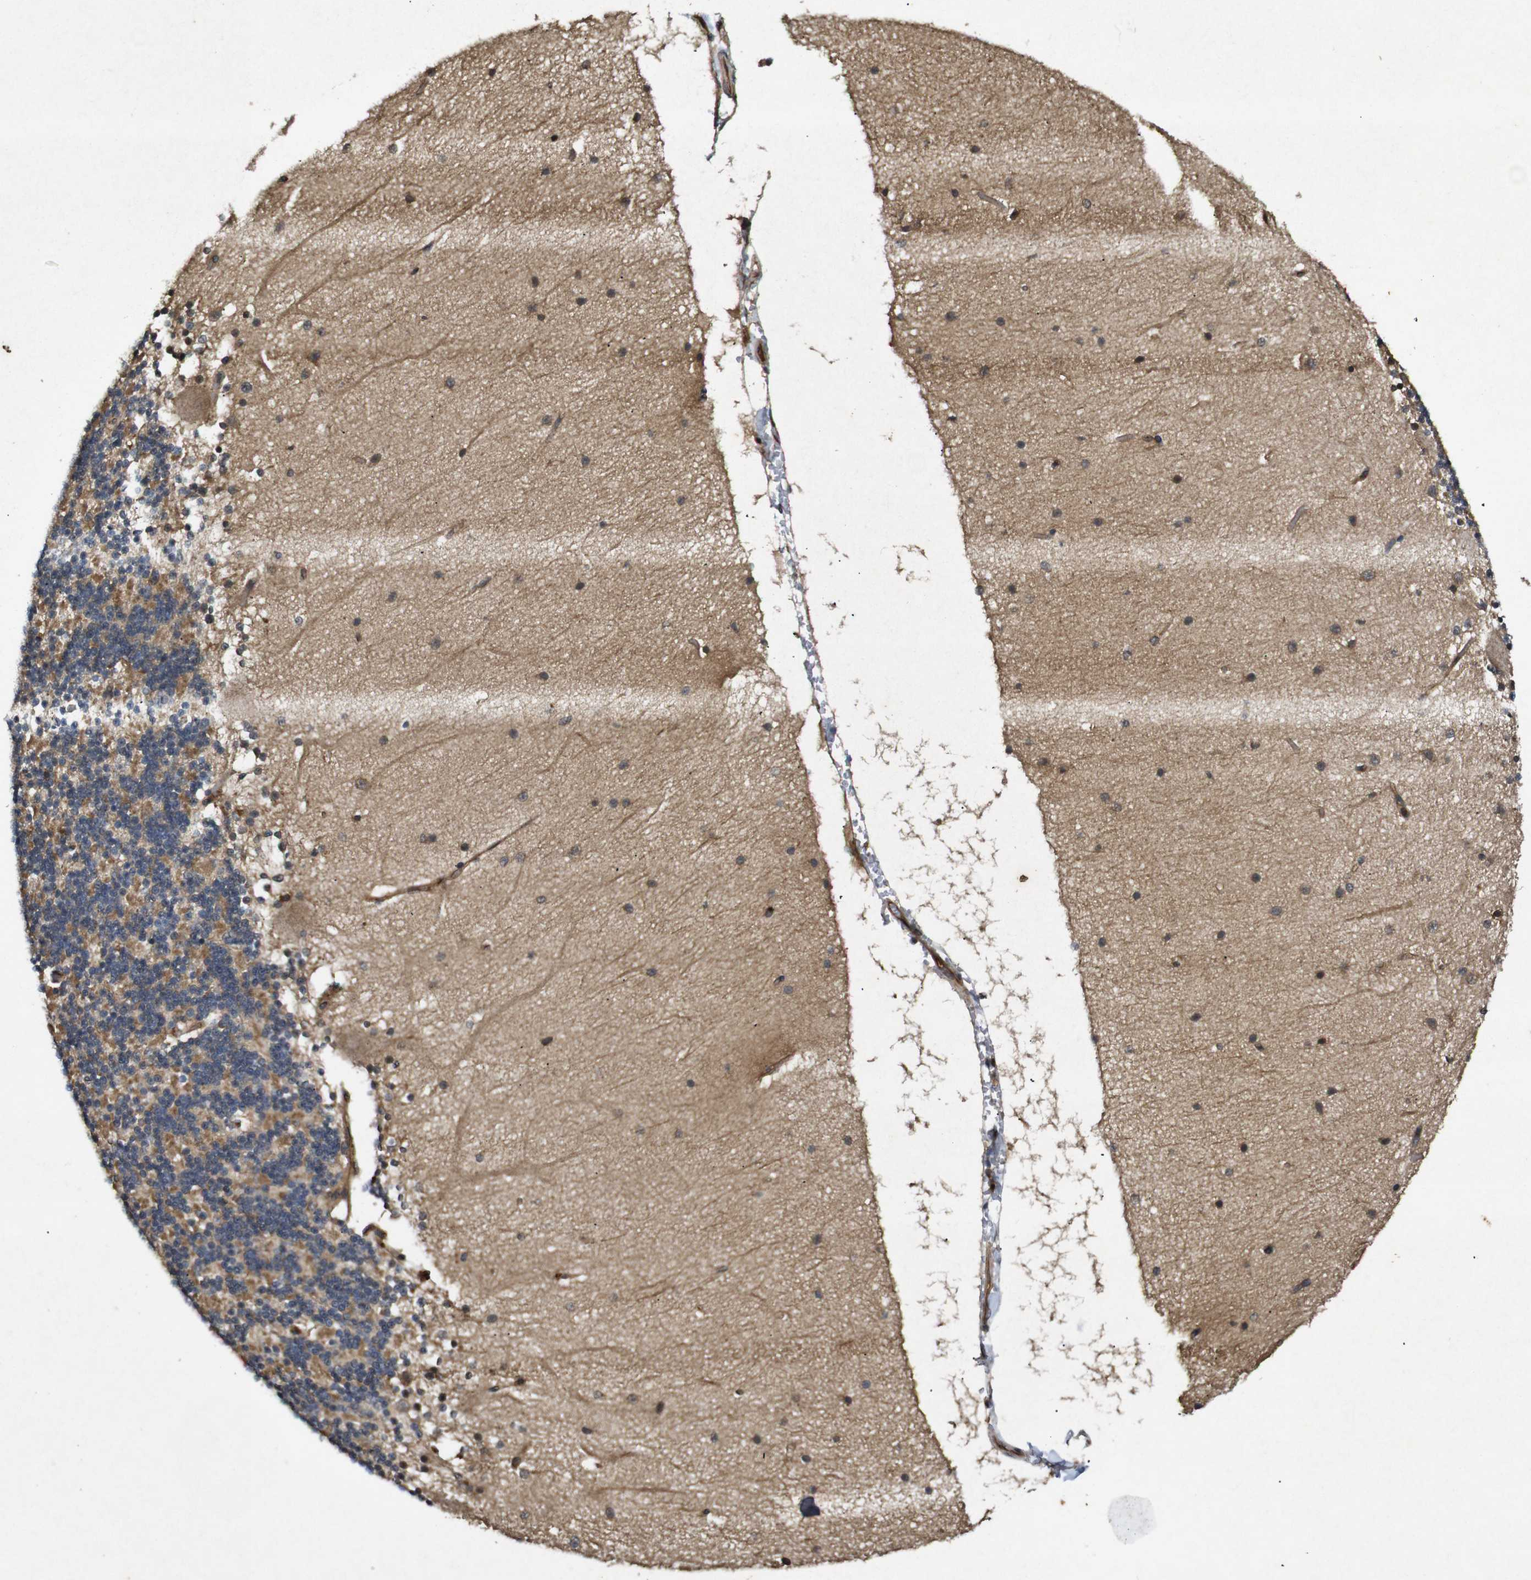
{"staining": {"intensity": "moderate", "quantity": ">75%", "location": "cytoplasmic/membranous"}, "tissue": "cerebellum", "cell_type": "Cells in granular layer", "image_type": "normal", "snomed": [{"axis": "morphology", "description": "Normal tissue, NOS"}, {"axis": "topography", "description": "Cerebellum"}], "caption": "Cerebellum stained for a protein shows moderate cytoplasmic/membranous positivity in cells in granular layer. Nuclei are stained in blue.", "gene": "RIPK1", "patient": {"sex": "female", "age": 54}}